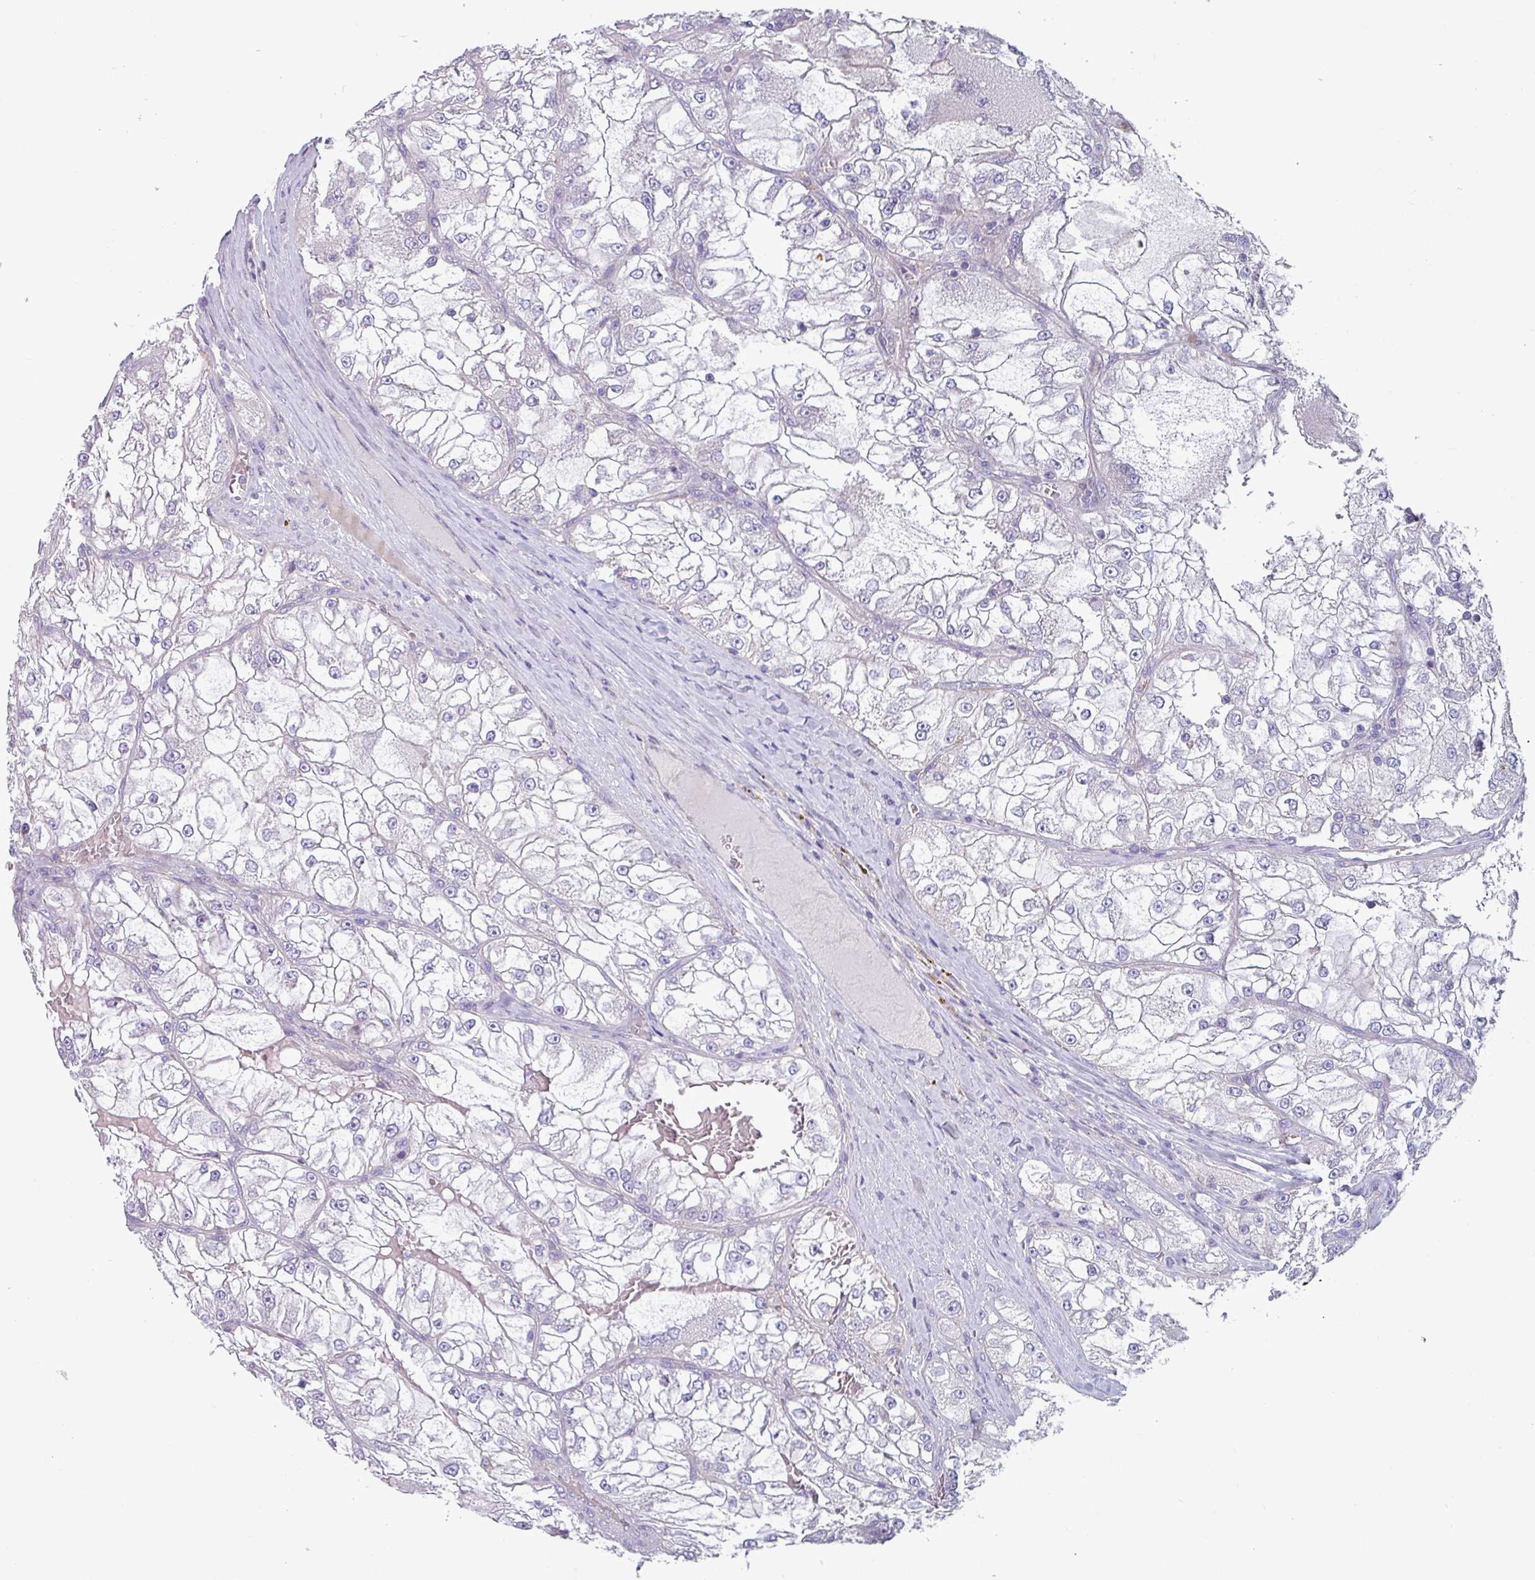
{"staining": {"intensity": "negative", "quantity": "none", "location": "none"}, "tissue": "renal cancer", "cell_type": "Tumor cells", "image_type": "cancer", "snomed": [{"axis": "morphology", "description": "Adenocarcinoma, NOS"}, {"axis": "topography", "description": "Kidney"}], "caption": "The IHC histopathology image has no significant expression in tumor cells of renal adenocarcinoma tissue.", "gene": "TMEM132A", "patient": {"sex": "female", "age": 72}}